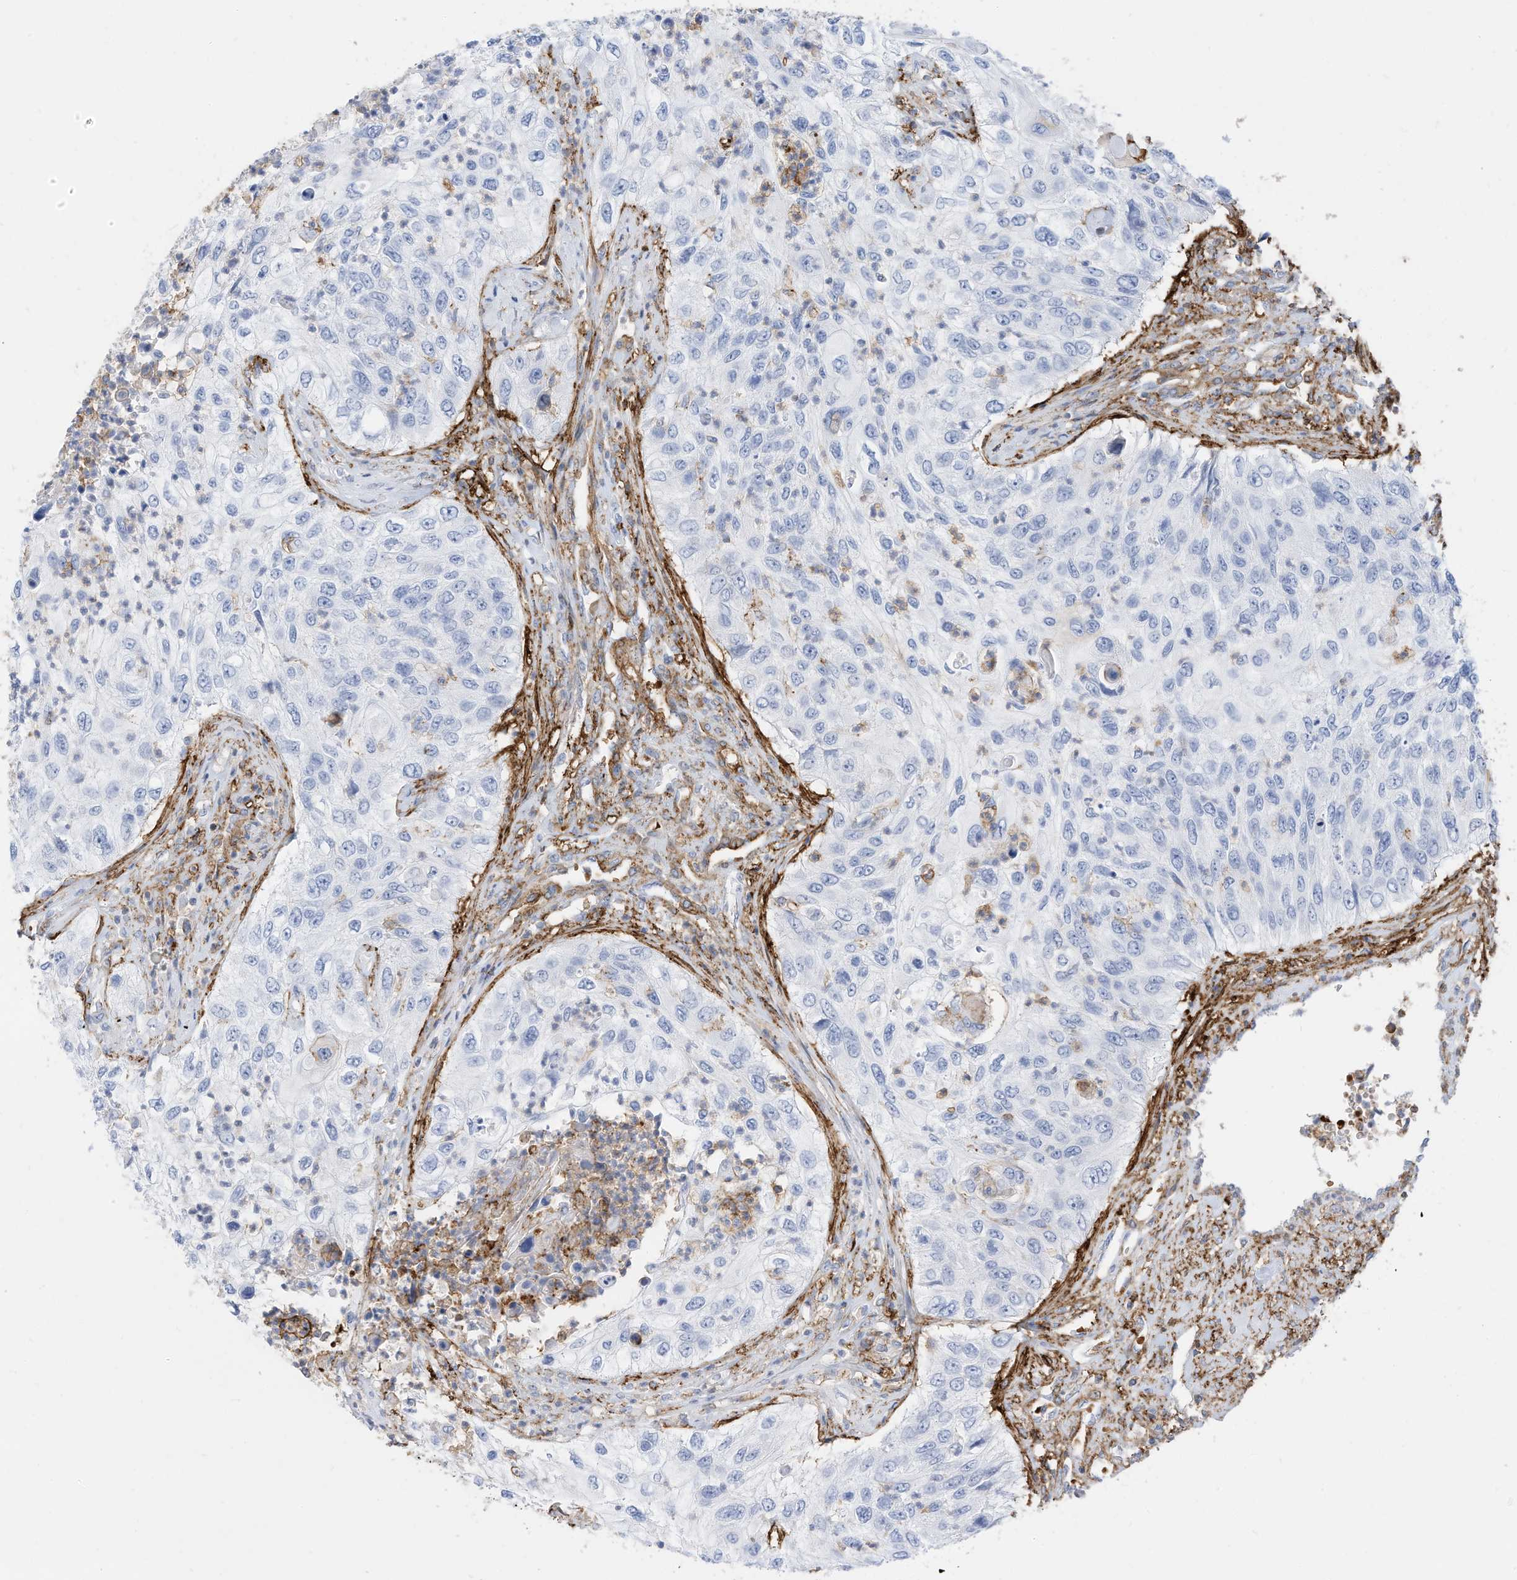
{"staining": {"intensity": "negative", "quantity": "none", "location": "none"}, "tissue": "urothelial cancer", "cell_type": "Tumor cells", "image_type": "cancer", "snomed": [{"axis": "morphology", "description": "Urothelial carcinoma, High grade"}, {"axis": "topography", "description": "Urinary bladder"}], "caption": "DAB (3,3'-diaminobenzidine) immunohistochemical staining of human urothelial carcinoma (high-grade) reveals no significant staining in tumor cells.", "gene": "TXNDC9", "patient": {"sex": "female", "age": 60}}